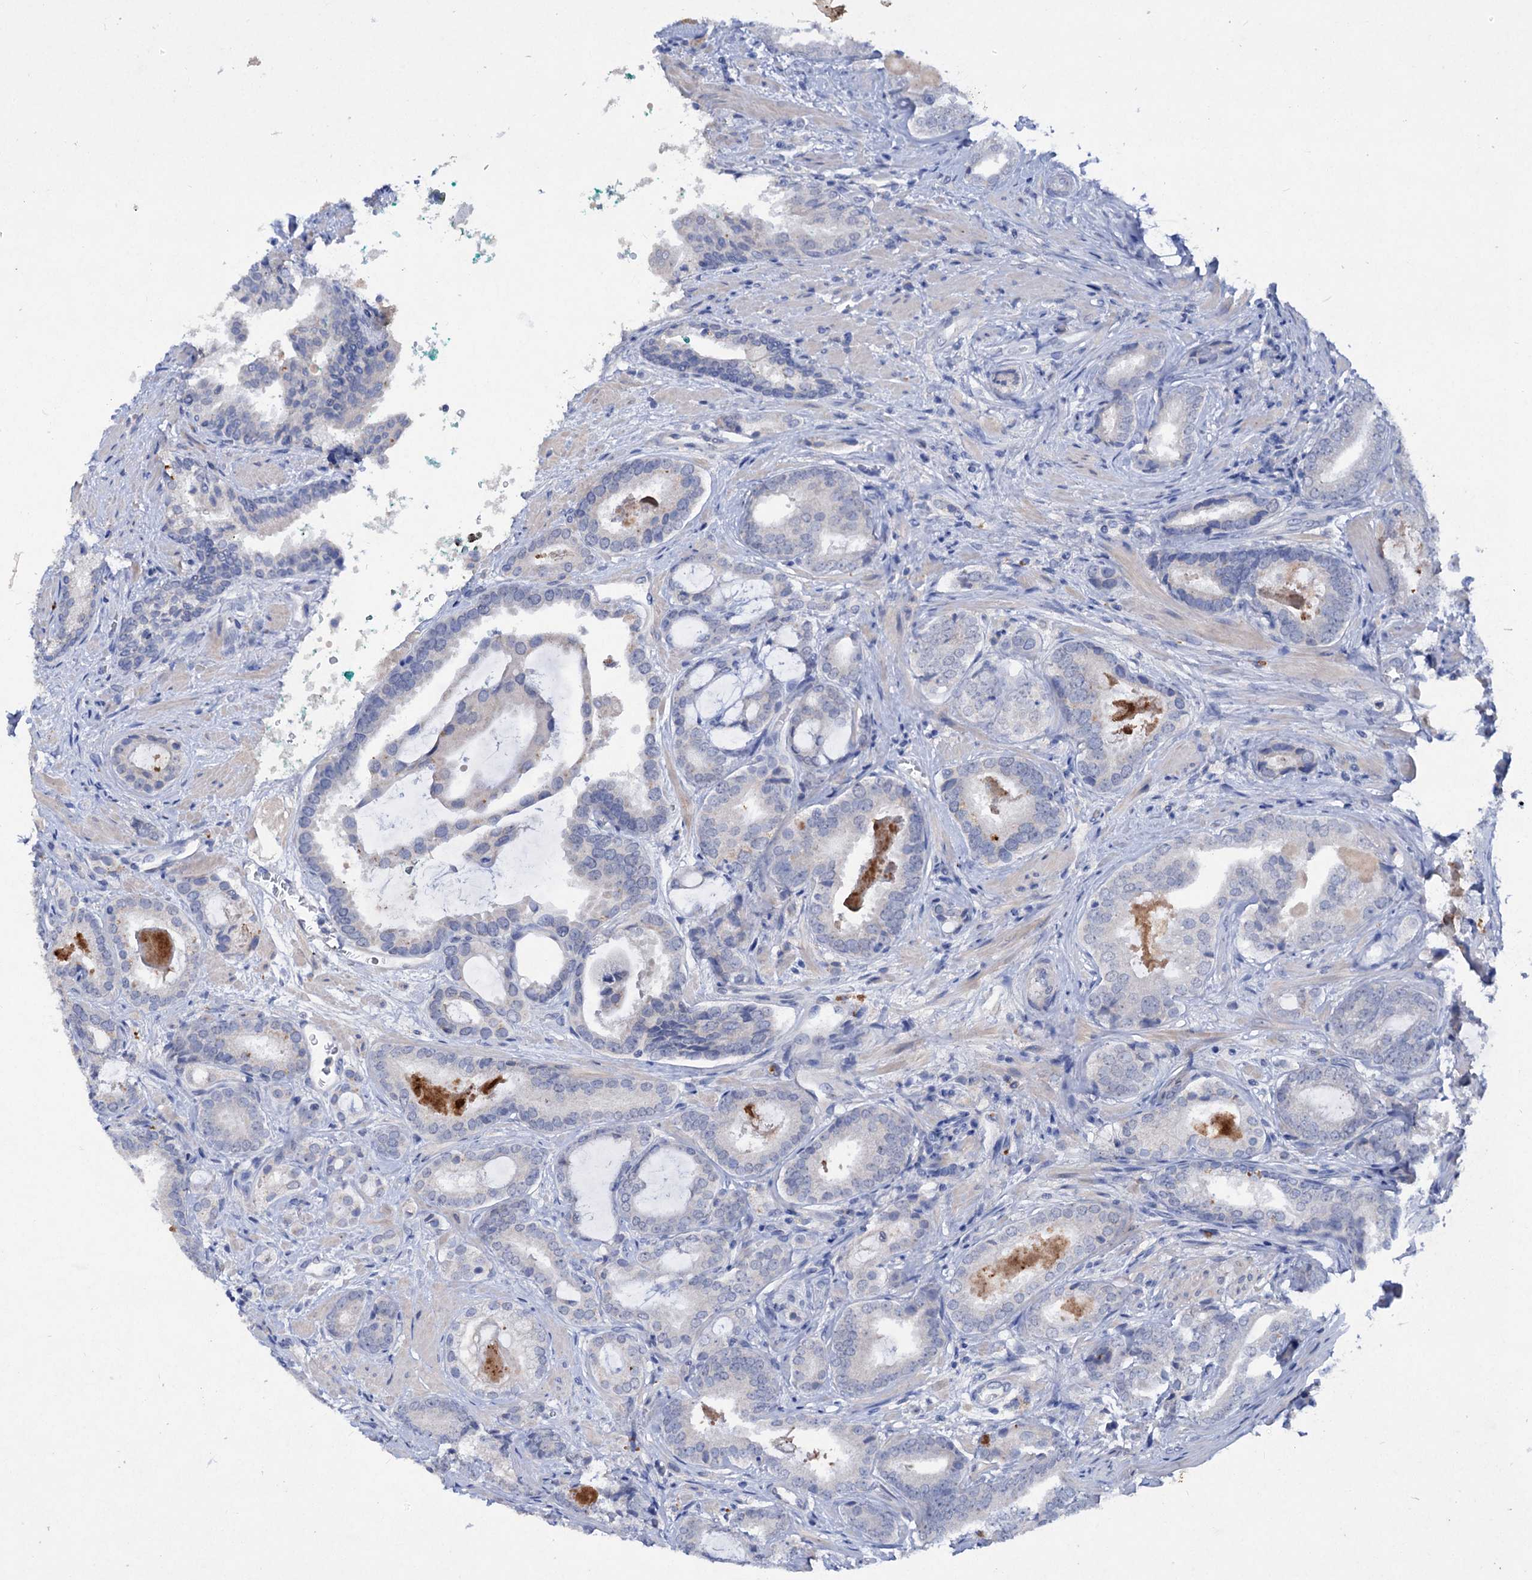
{"staining": {"intensity": "negative", "quantity": "none", "location": "none"}, "tissue": "prostate cancer", "cell_type": "Tumor cells", "image_type": "cancer", "snomed": [{"axis": "morphology", "description": "Adenocarcinoma, High grade"}, {"axis": "topography", "description": "Prostate"}], "caption": "Tumor cells are negative for brown protein staining in prostate high-grade adenocarcinoma. (Stains: DAB immunohistochemistry with hematoxylin counter stain, Microscopy: brightfield microscopy at high magnification).", "gene": "ATP4A", "patient": {"sex": "male", "age": 60}}